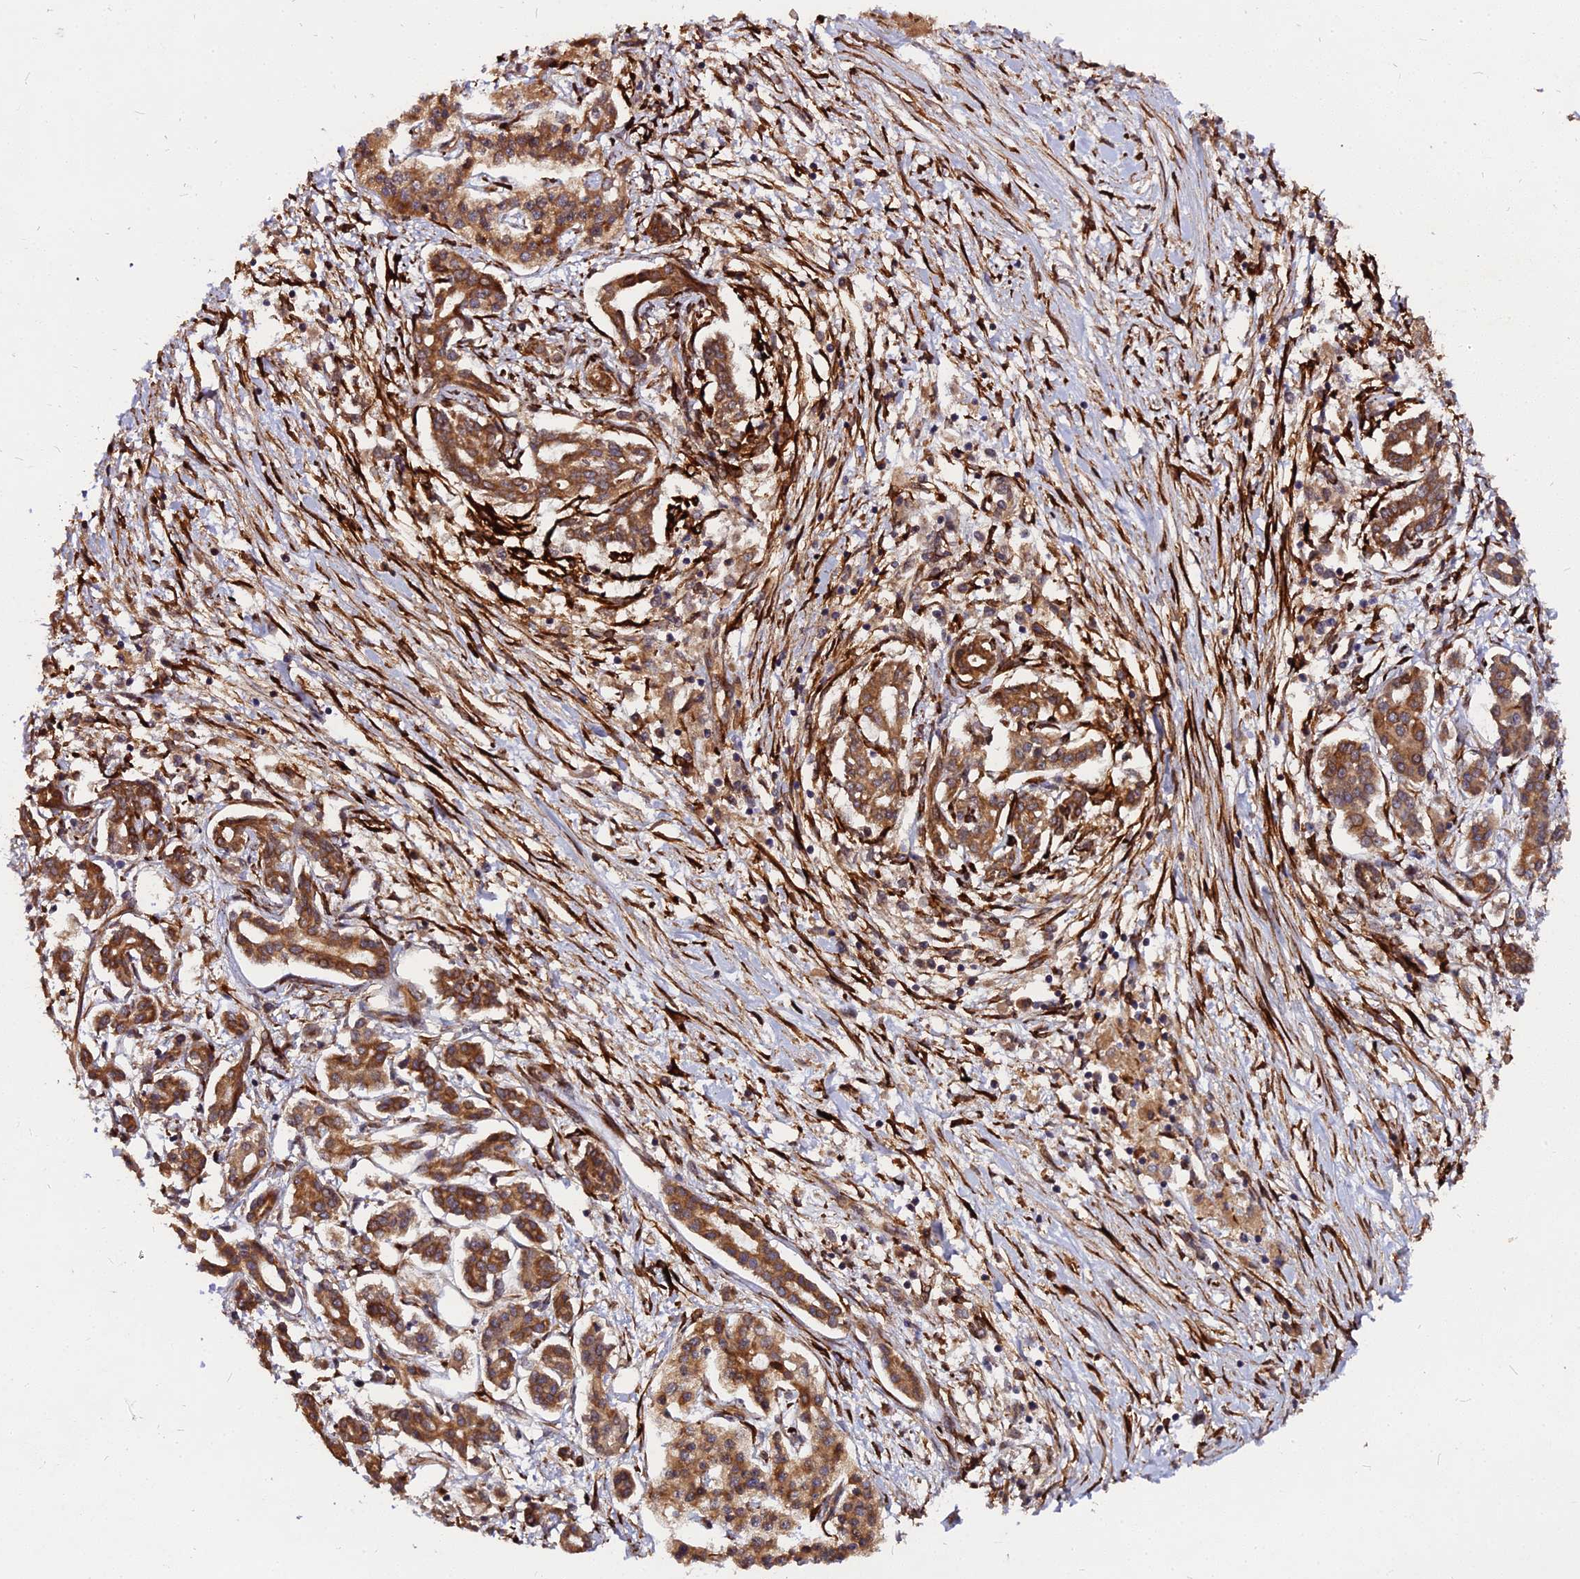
{"staining": {"intensity": "moderate", "quantity": ">75%", "location": "cytoplasmic/membranous"}, "tissue": "pancreatic cancer", "cell_type": "Tumor cells", "image_type": "cancer", "snomed": [{"axis": "morphology", "description": "Adenocarcinoma, NOS"}, {"axis": "topography", "description": "Pancreas"}], "caption": "Immunohistochemistry staining of pancreatic adenocarcinoma, which exhibits medium levels of moderate cytoplasmic/membranous expression in about >75% of tumor cells indicating moderate cytoplasmic/membranous protein positivity. The staining was performed using DAB (3,3'-diaminobenzidine) (brown) for protein detection and nuclei were counterstained in hematoxylin (blue).", "gene": "PDE4D", "patient": {"sex": "female", "age": 50}}